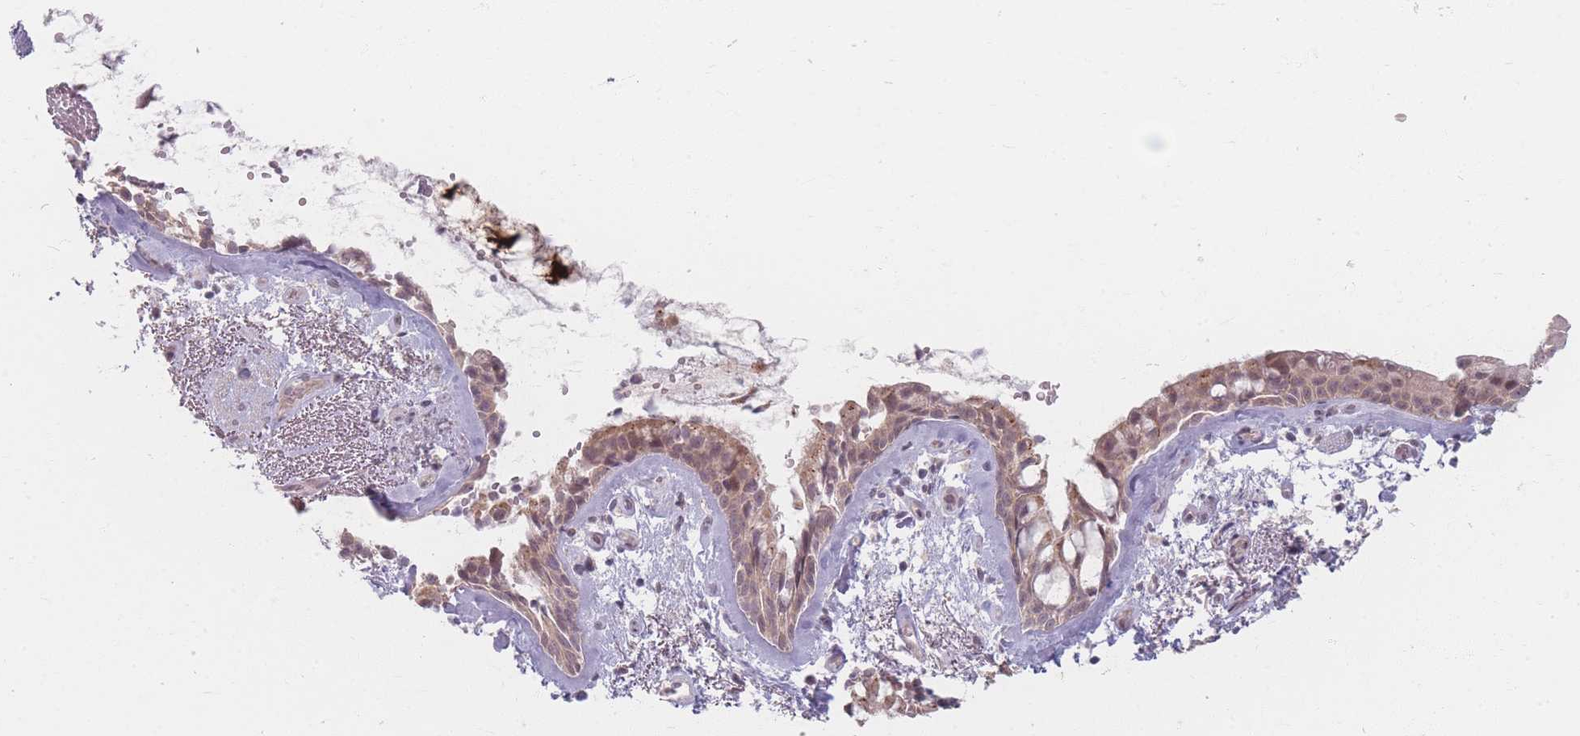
{"staining": {"intensity": "moderate", "quantity": ">75%", "location": "cytoplasmic/membranous,nuclear"}, "tissue": "bronchus", "cell_type": "Respiratory epithelial cells", "image_type": "normal", "snomed": [{"axis": "morphology", "description": "Normal tissue, NOS"}, {"axis": "topography", "description": "Cartilage tissue"}, {"axis": "topography", "description": "Bronchus"}], "caption": "Protein expression analysis of unremarkable human bronchus reveals moderate cytoplasmic/membranous,nuclear expression in approximately >75% of respiratory epithelial cells. The staining was performed using DAB (3,3'-diaminobenzidine), with brown indicating positive protein expression. Nuclei are stained blue with hematoxylin.", "gene": "GABRA6", "patient": {"sex": "female", "age": 66}}